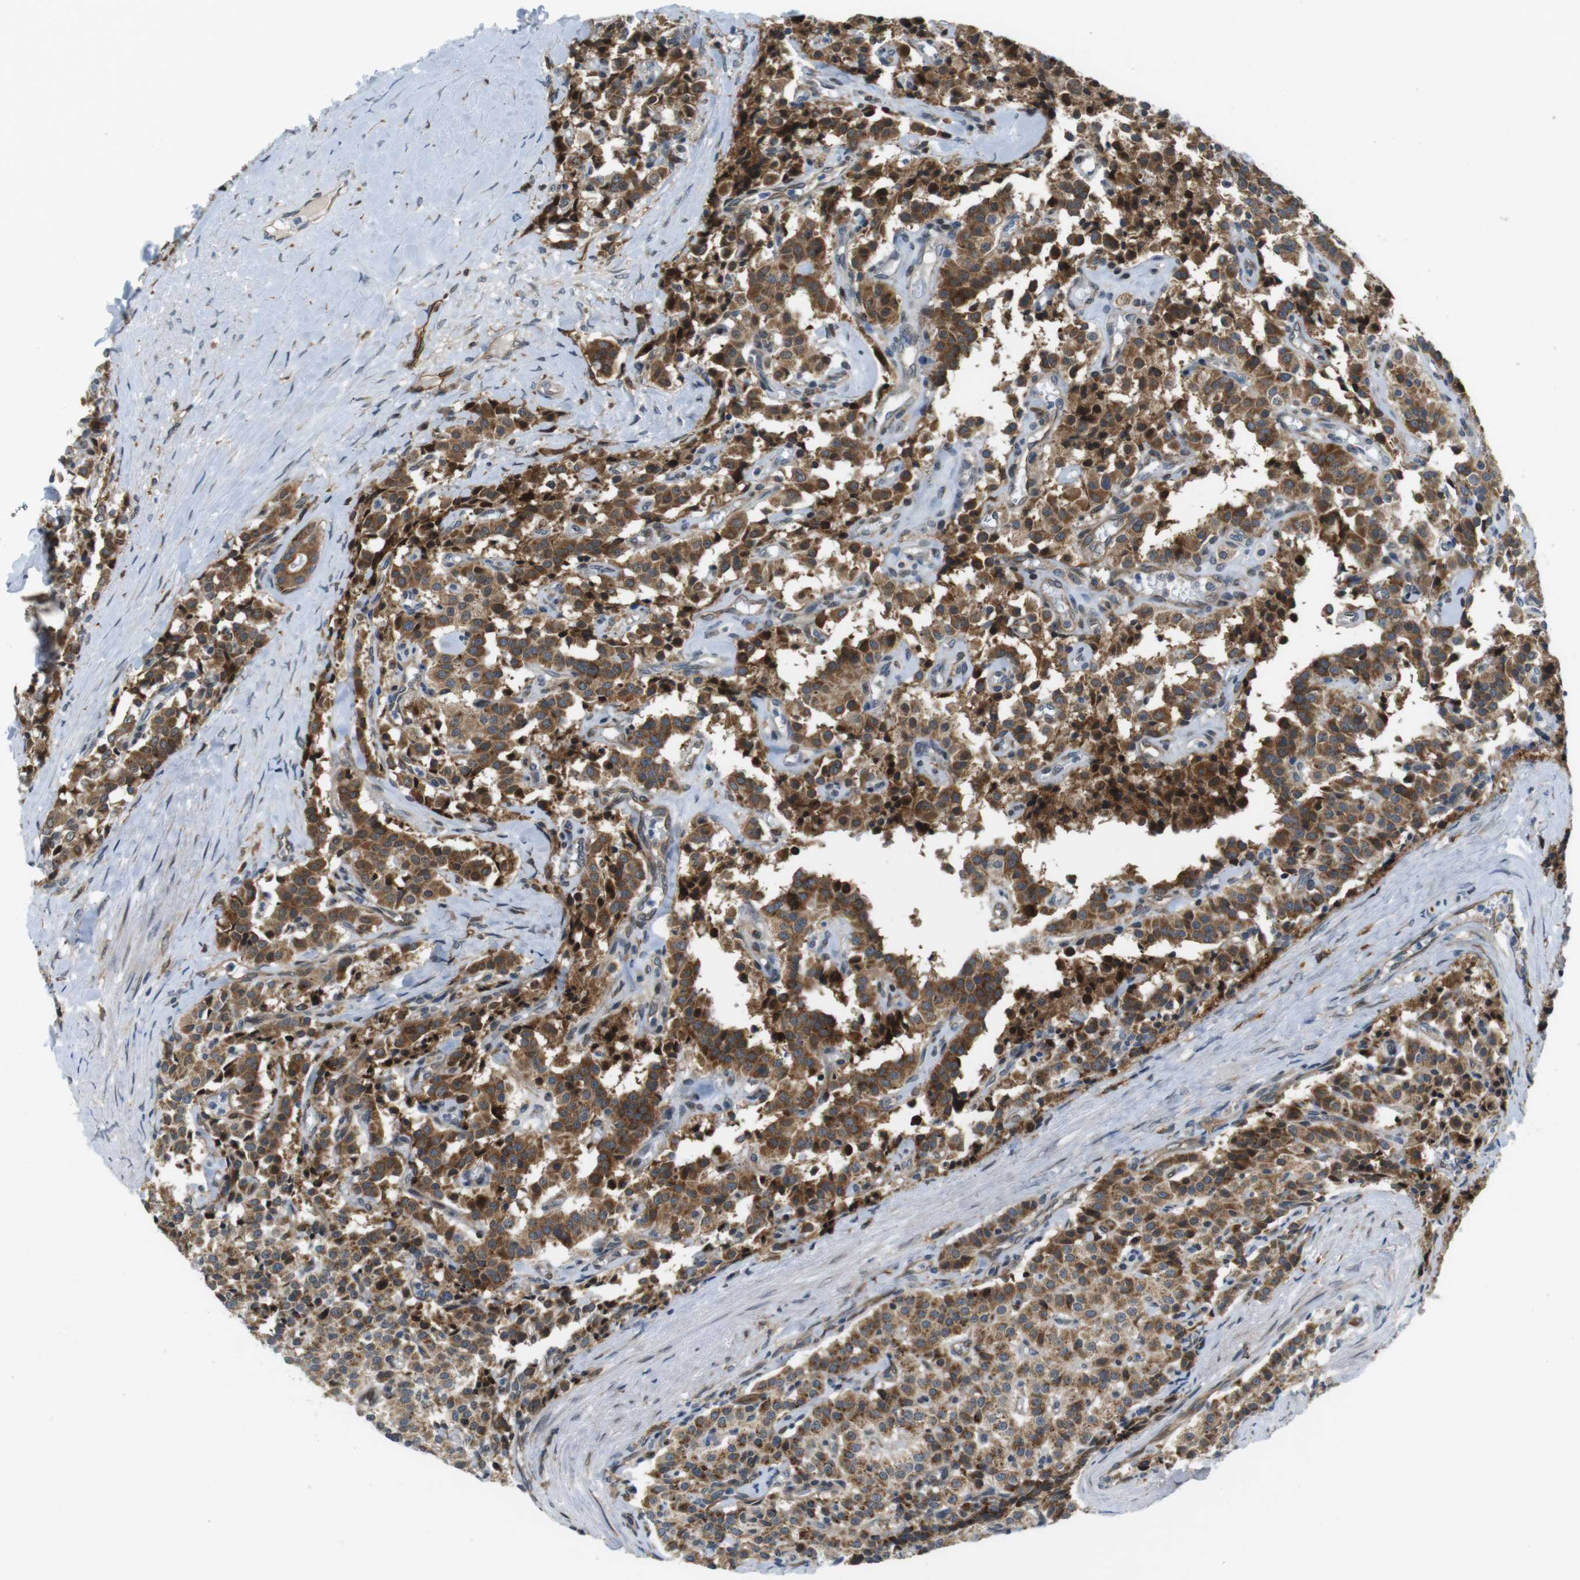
{"staining": {"intensity": "moderate", "quantity": ">75%", "location": "cytoplasmic/membranous,nuclear"}, "tissue": "carcinoid", "cell_type": "Tumor cells", "image_type": "cancer", "snomed": [{"axis": "morphology", "description": "Carcinoid, malignant, NOS"}, {"axis": "topography", "description": "Lung"}], "caption": "A brown stain labels moderate cytoplasmic/membranous and nuclear positivity of a protein in human malignant carcinoid tumor cells.", "gene": "PALD1", "patient": {"sex": "male", "age": 30}}